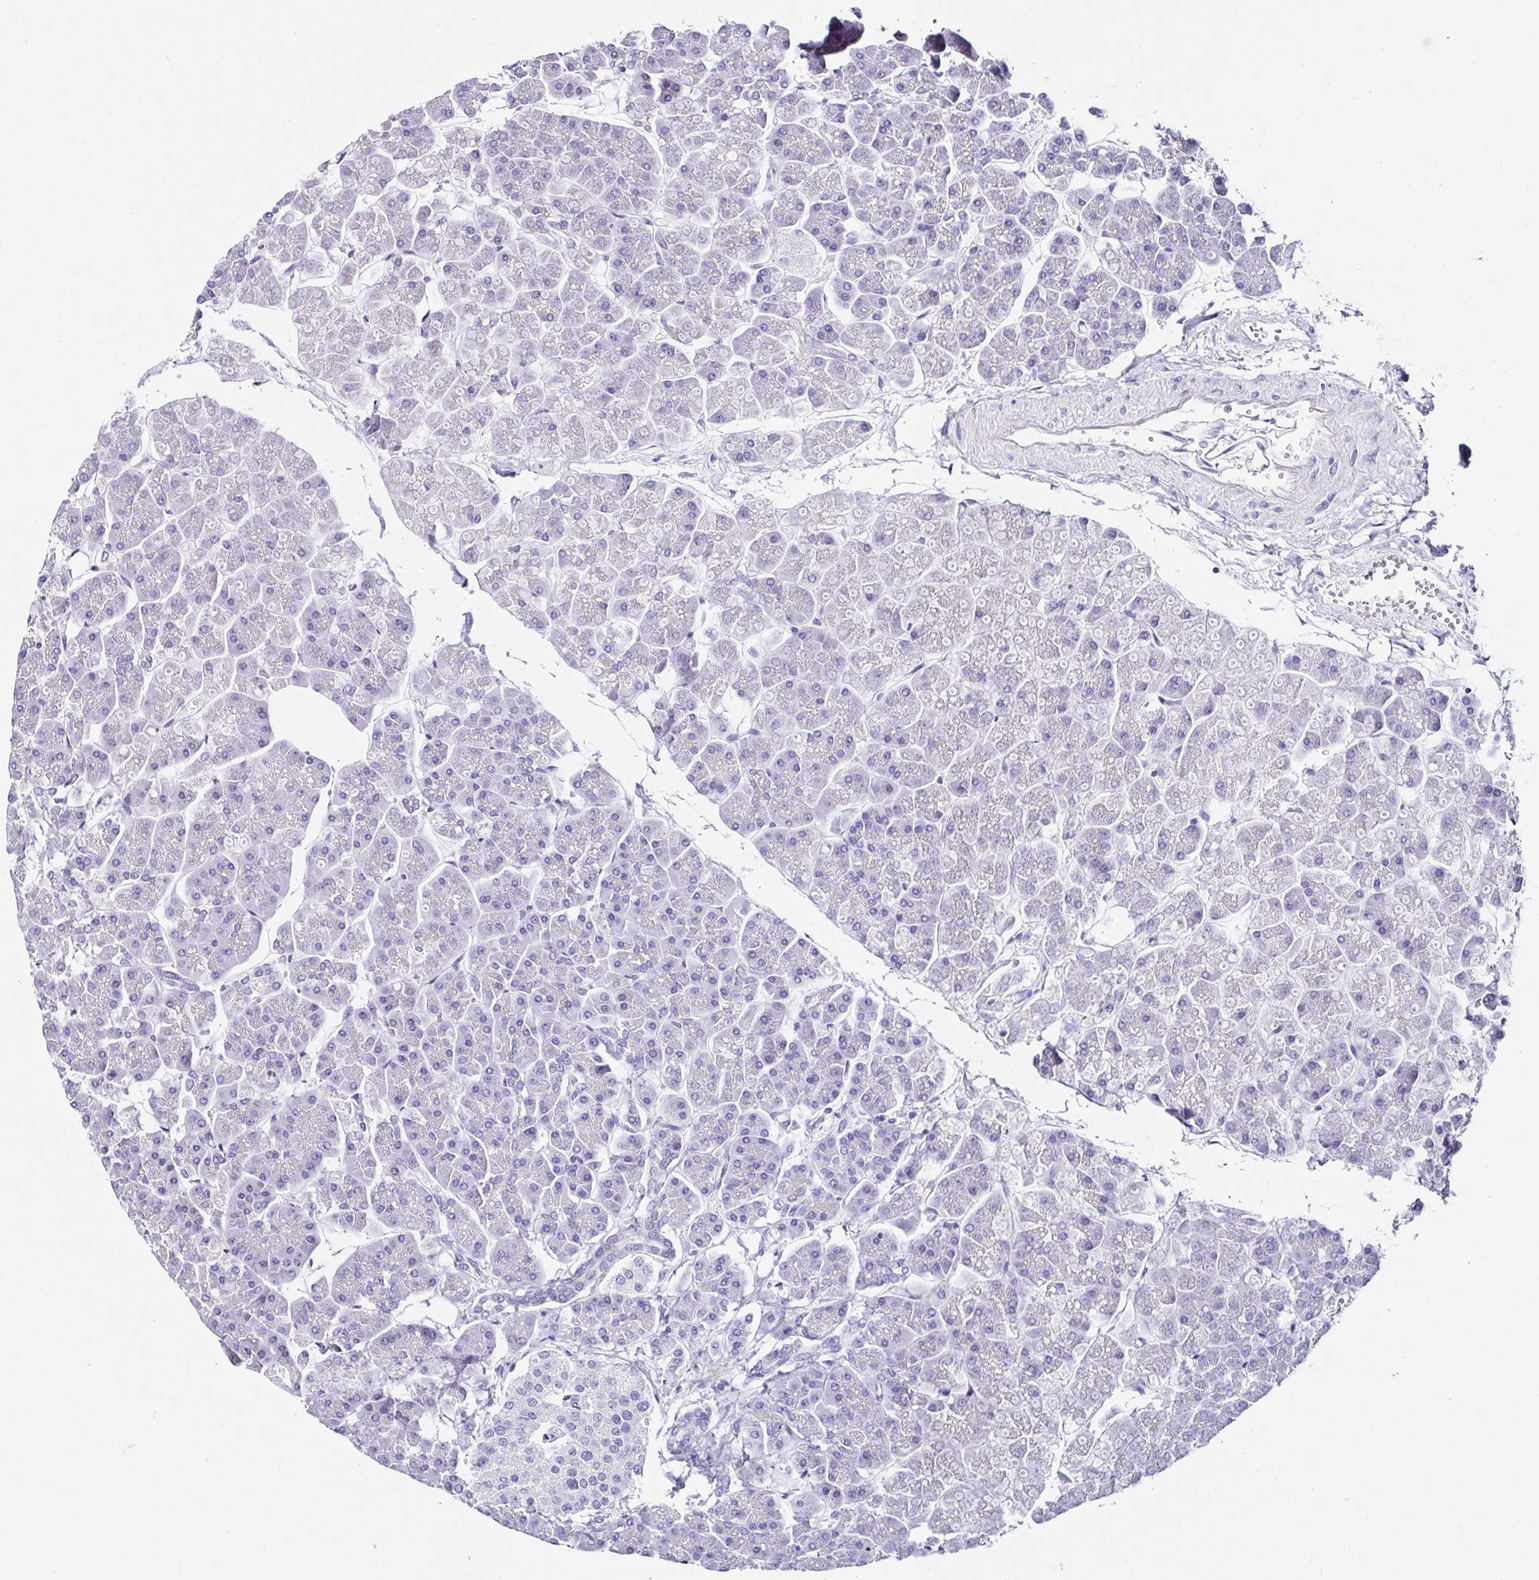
{"staining": {"intensity": "negative", "quantity": "none", "location": "none"}, "tissue": "pancreas", "cell_type": "Exocrine glandular cells", "image_type": "normal", "snomed": [{"axis": "morphology", "description": "Normal tissue, NOS"}, {"axis": "topography", "description": "Pancreas"}, {"axis": "topography", "description": "Peripheral nerve tissue"}], "caption": "IHC image of benign human pancreas stained for a protein (brown), which demonstrates no expression in exocrine glandular cells. The staining was performed using DAB to visualize the protein expression in brown, while the nuclei were stained in blue with hematoxylin (Magnification: 20x).", "gene": "TMPRSS11E", "patient": {"sex": "male", "age": 54}}